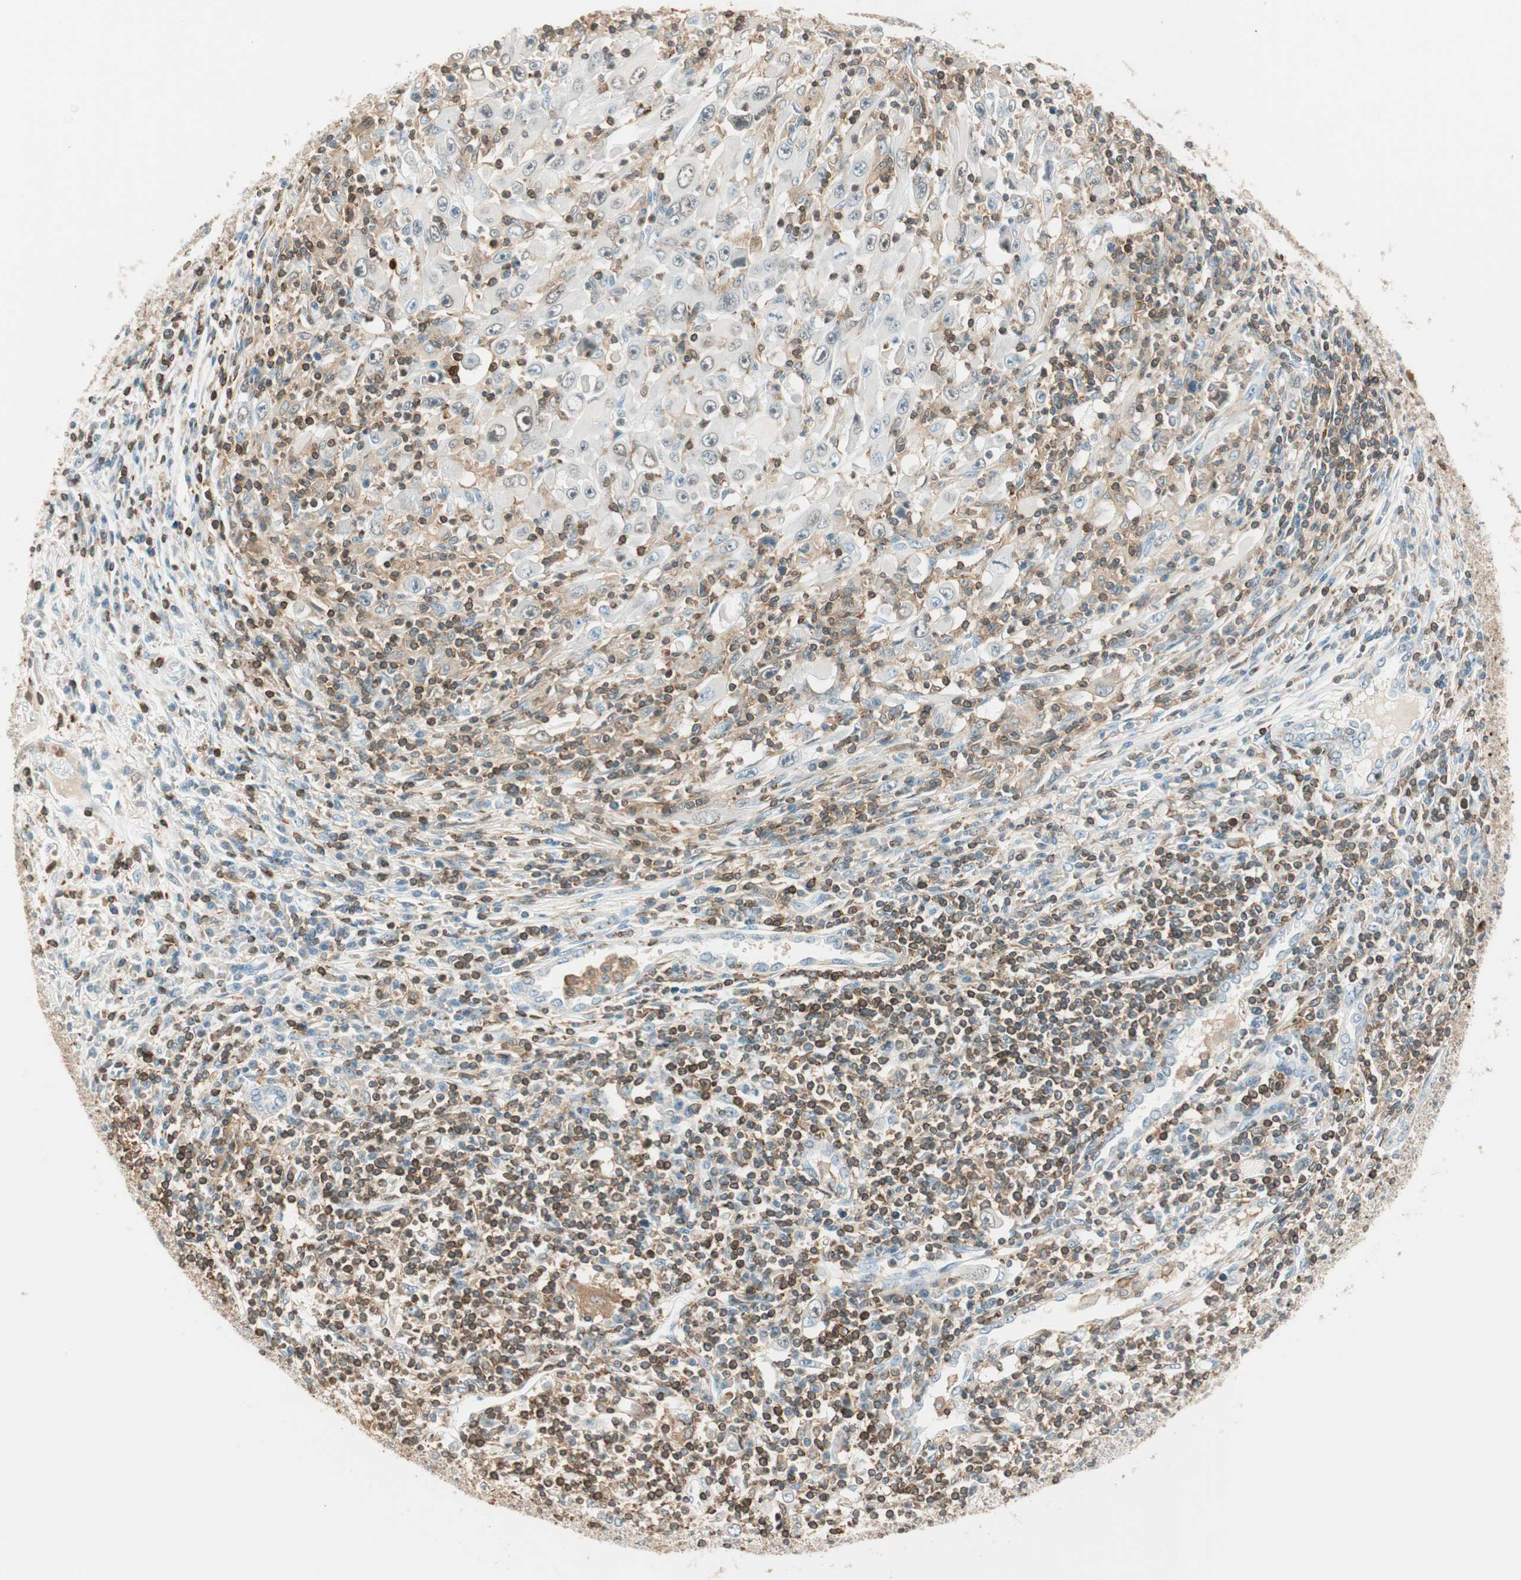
{"staining": {"intensity": "moderate", "quantity": "25%-75%", "location": "cytoplasmic/membranous"}, "tissue": "melanoma", "cell_type": "Tumor cells", "image_type": "cancer", "snomed": [{"axis": "morphology", "description": "Malignant melanoma, Metastatic site"}, {"axis": "topography", "description": "Skin"}], "caption": "Melanoma stained with a protein marker shows moderate staining in tumor cells.", "gene": "HPGD", "patient": {"sex": "female", "age": 56}}